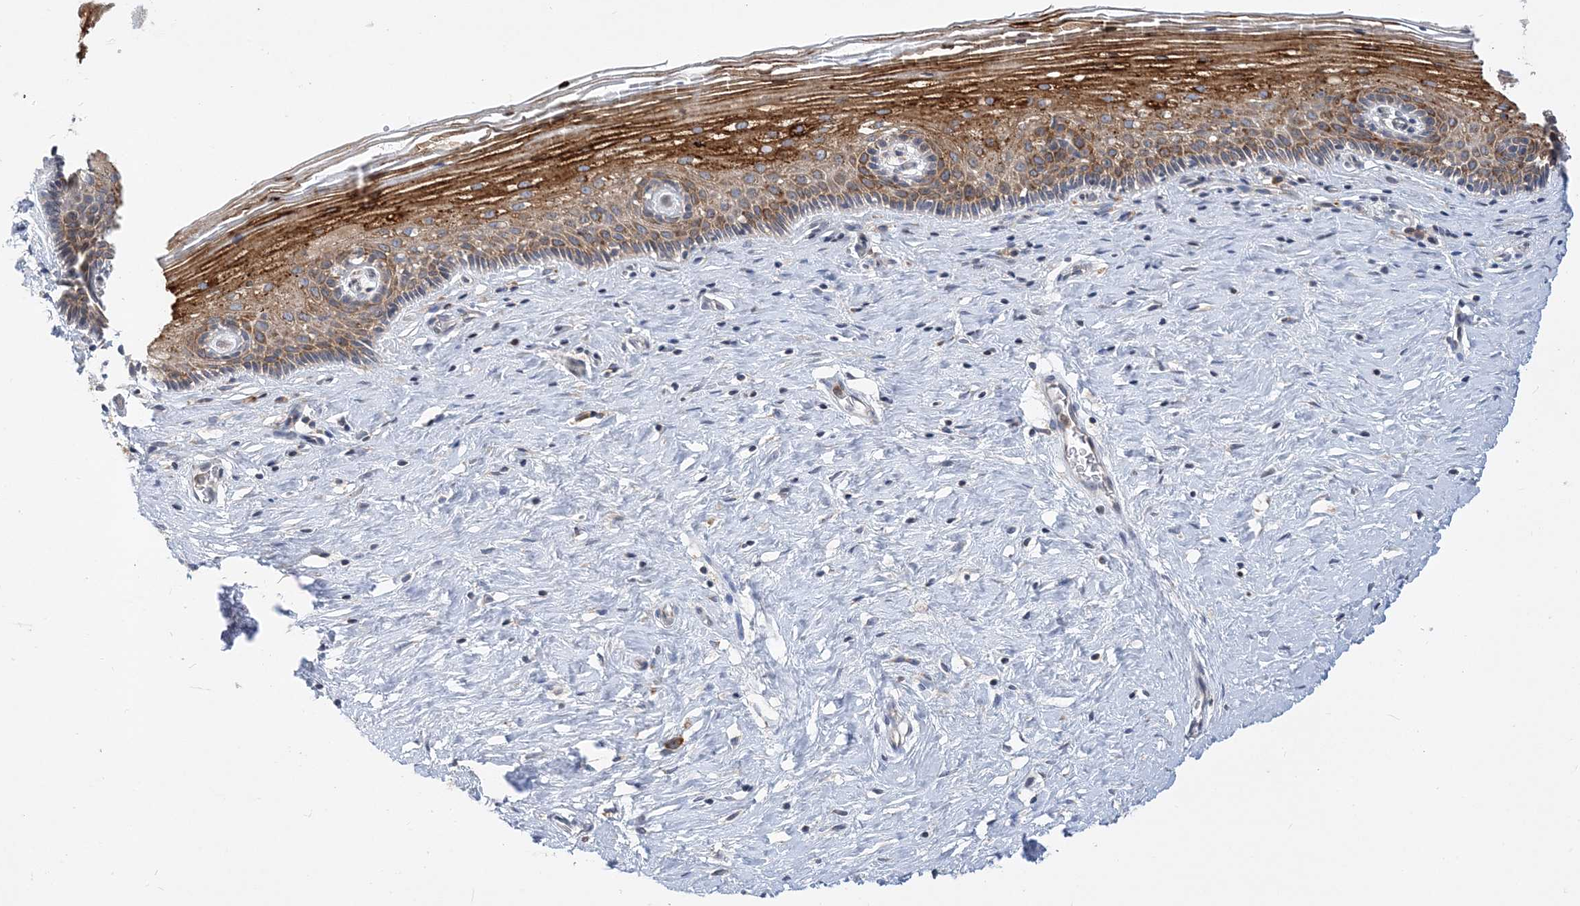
{"staining": {"intensity": "moderate", "quantity": ">75%", "location": "cytoplasmic/membranous"}, "tissue": "cervix", "cell_type": "Glandular cells", "image_type": "normal", "snomed": [{"axis": "morphology", "description": "Normal tissue, NOS"}, {"axis": "topography", "description": "Cervix"}], "caption": "An image of cervix stained for a protein exhibits moderate cytoplasmic/membranous brown staining in glandular cells.", "gene": "LARP4B", "patient": {"sex": "female", "age": 33}}